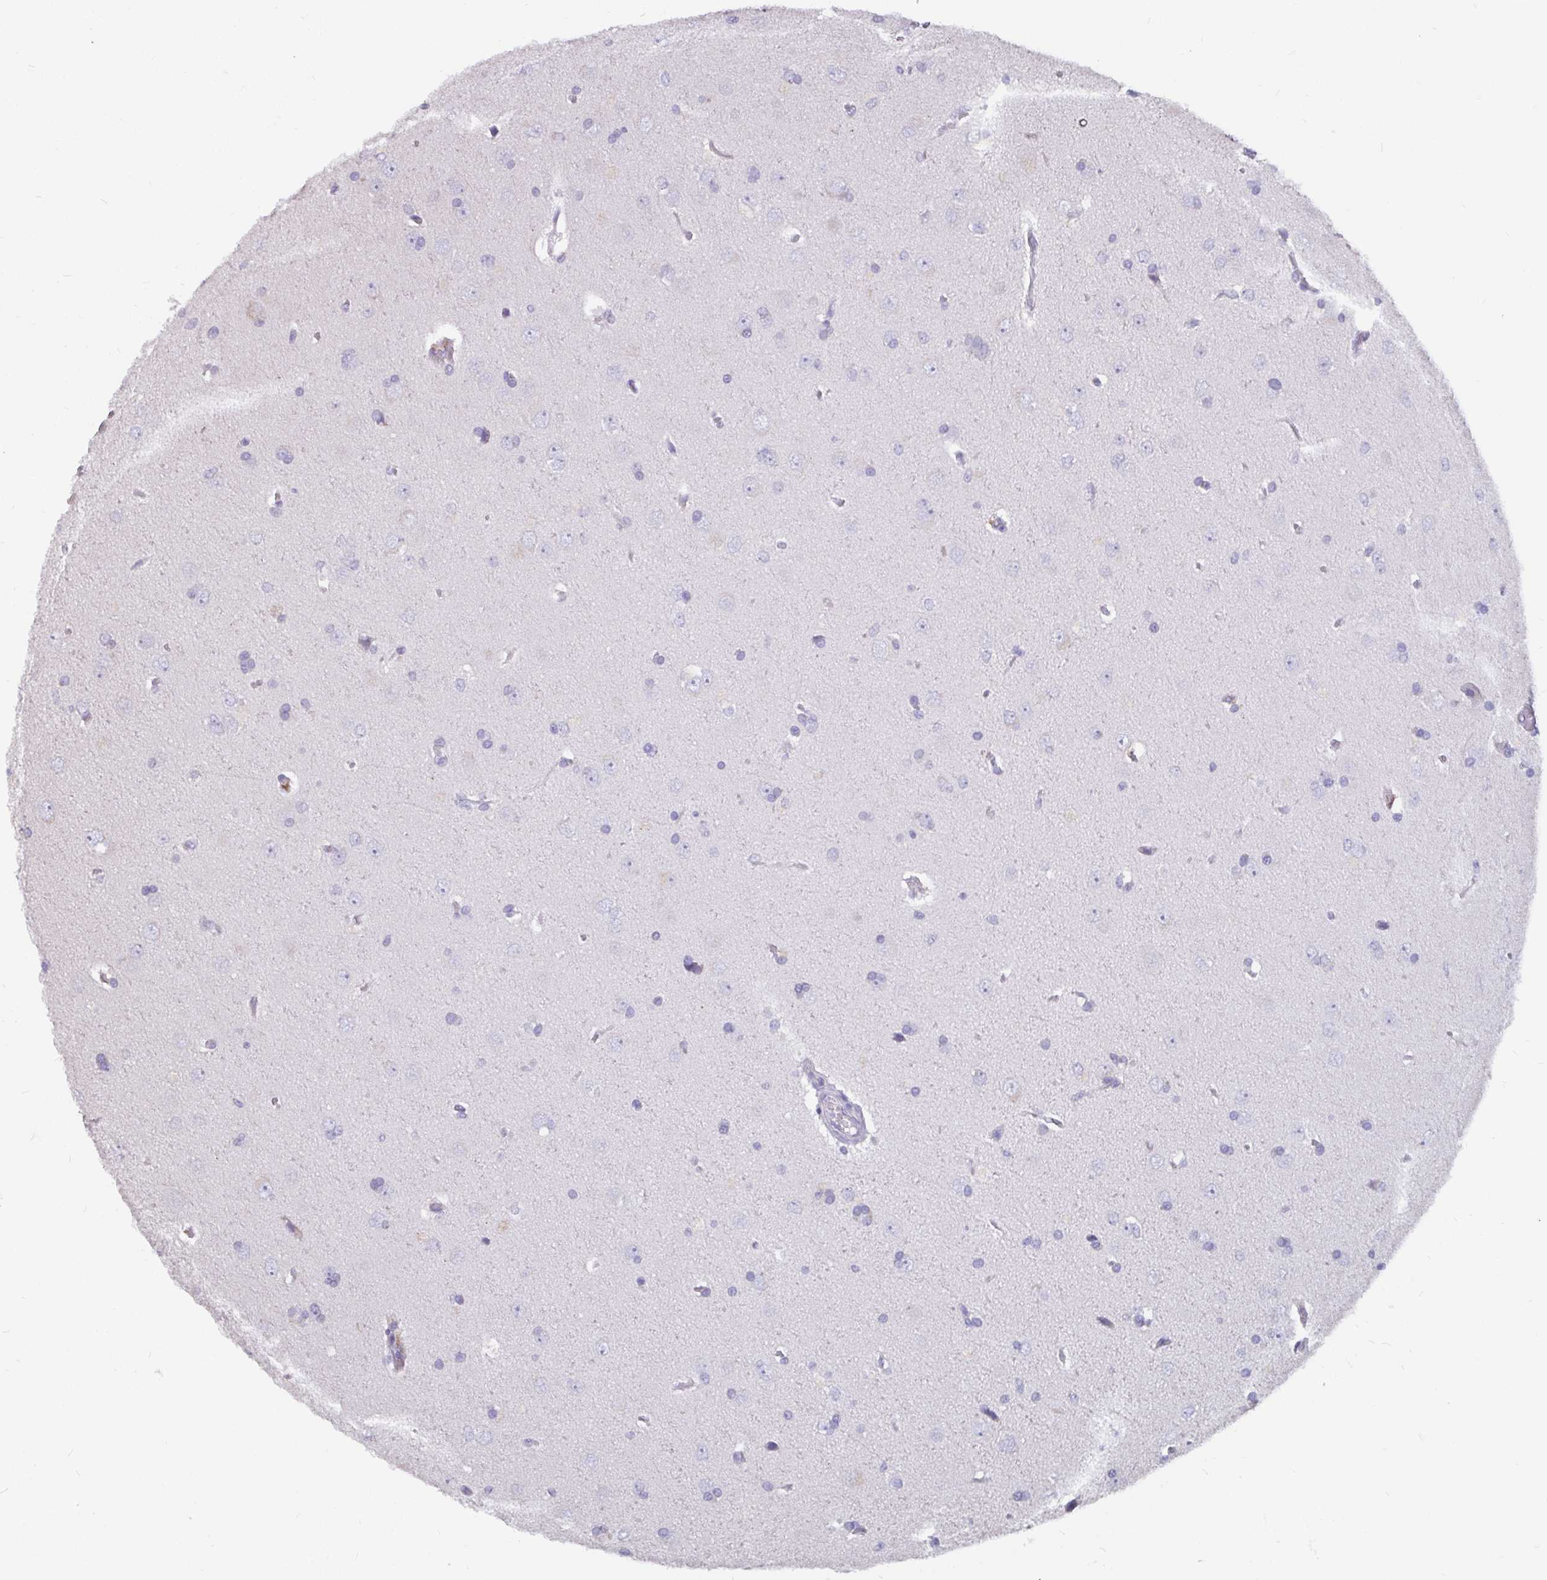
{"staining": {"intensity": "negative", "quantity": "none", "location": "none"}, "tissue": "glioma", "cell_type": "Tumor cells", "image_type": "cancer", "snomed": [{"axis": "morphology", "description": "Glioma, malignant, Low grade"}, {"axis": "topography", "description": "Brain"}], "caption": "Immunohistochemistry (IHC) image of human malignant glioma (low-grade) stained for a protein (brown), which exhibits no positivity in tumor cells. (DAB (3,3'-diaminobenzidine) immunohistochemistry (IHC) visualized using brightfield microscopy, high magnification).", "gene": "ADAMTS6", "patient": {"sex": "female", "age": 54}}